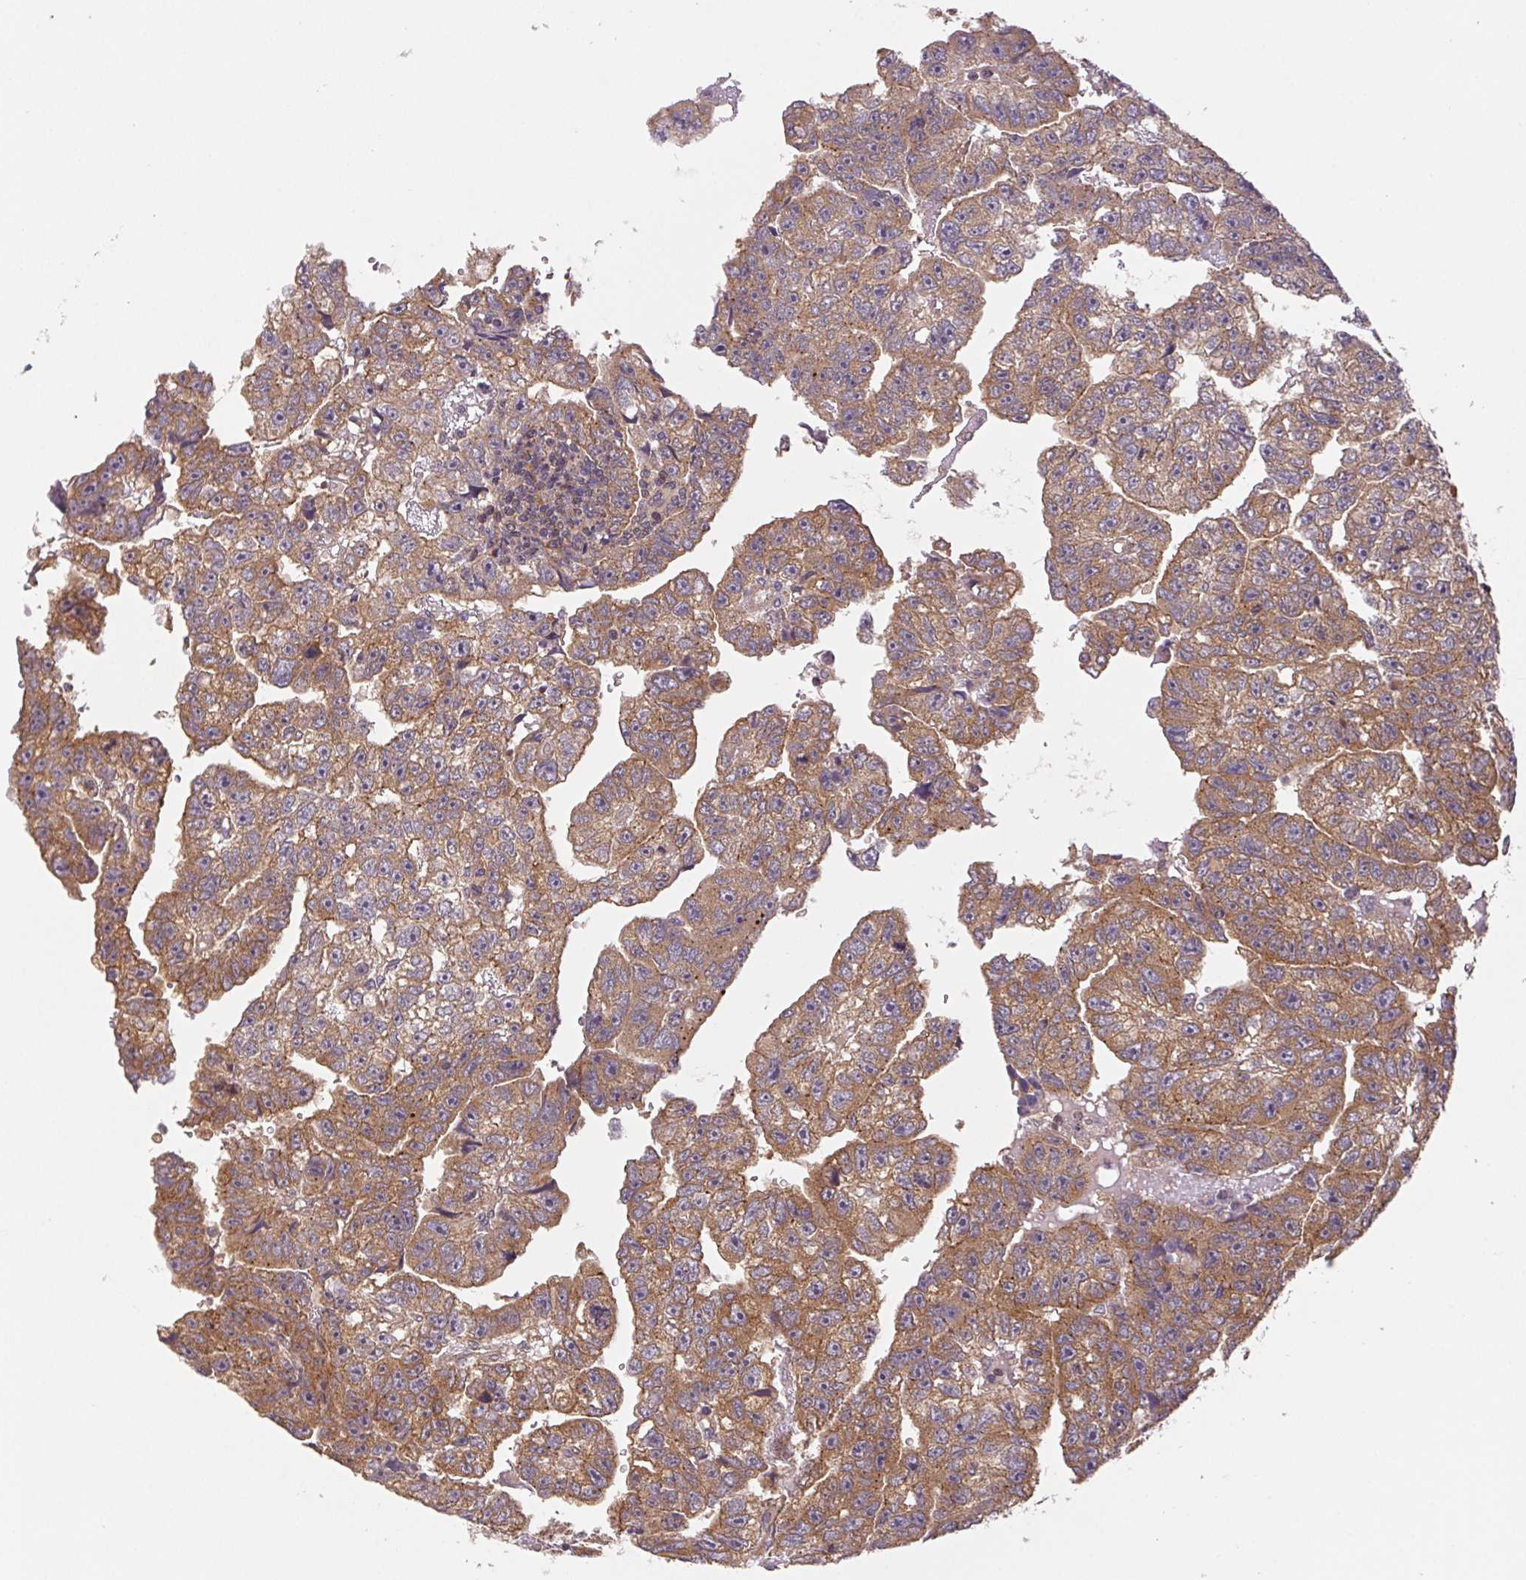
{"staining": {"intensity": "moderate", "quantity": "25%-75%", "location": "cytoplasmic/membranous"}, "tissue": "testis cancer", "cell_type": "Tumor cells", "image_type": "cancer", "snomed": [{"axis": "morphology", "description": "Carcinoma, Embryonal, NOS"}, {"axis": "topography", "description": "Testis"}], "caption": "This is an image of IHC staining of testis embryonal carcinoma, which shows moderate expression in the cytoplasmic/membranous of tumor cells.", "gene": "MTHFD1", "patient": {"sex": "male", "age": 20}}